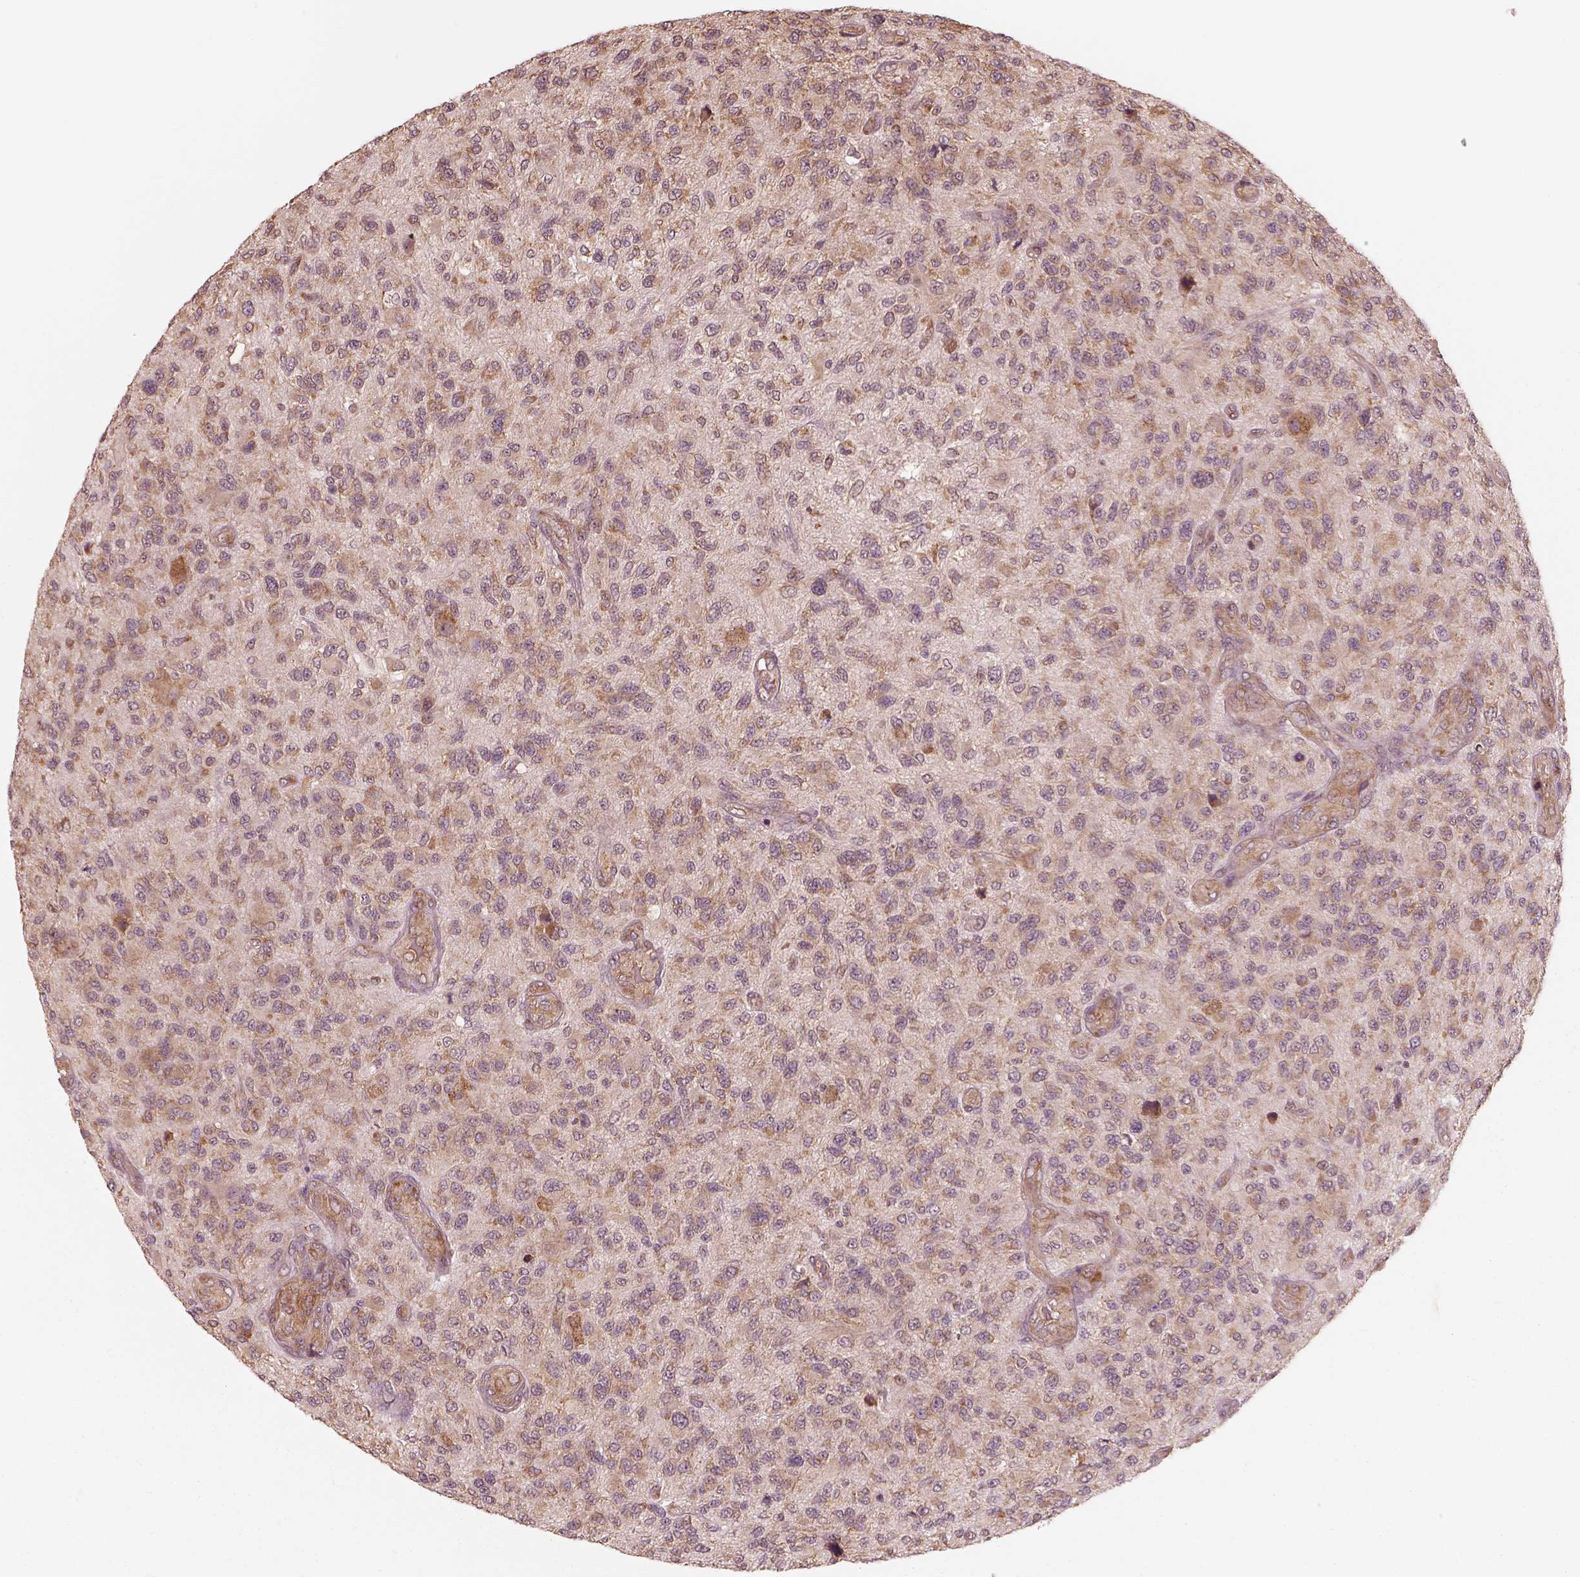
{"staining": {"intensity": "moderate", "quantity": ">75%", "location": "cytoplasmic/membranous"}, "tissue": "glioma", "cell_type": "Tumor cells", "image_type": "cancer", "snomed": [{"axis": "morphology", "description": "Glioma, malignant, High grade"}, {"axis": "topography", "description": "Brain"}], "caption": "Approximately >75% of tumor cells in human malignant high-grade glioma exhibit moderate cytoplasmic/membranous protein positivity as visualized by brown immunohistochemical staining.", "gene": "RPS5", "patient": {"sex": "male", "age": 47}}